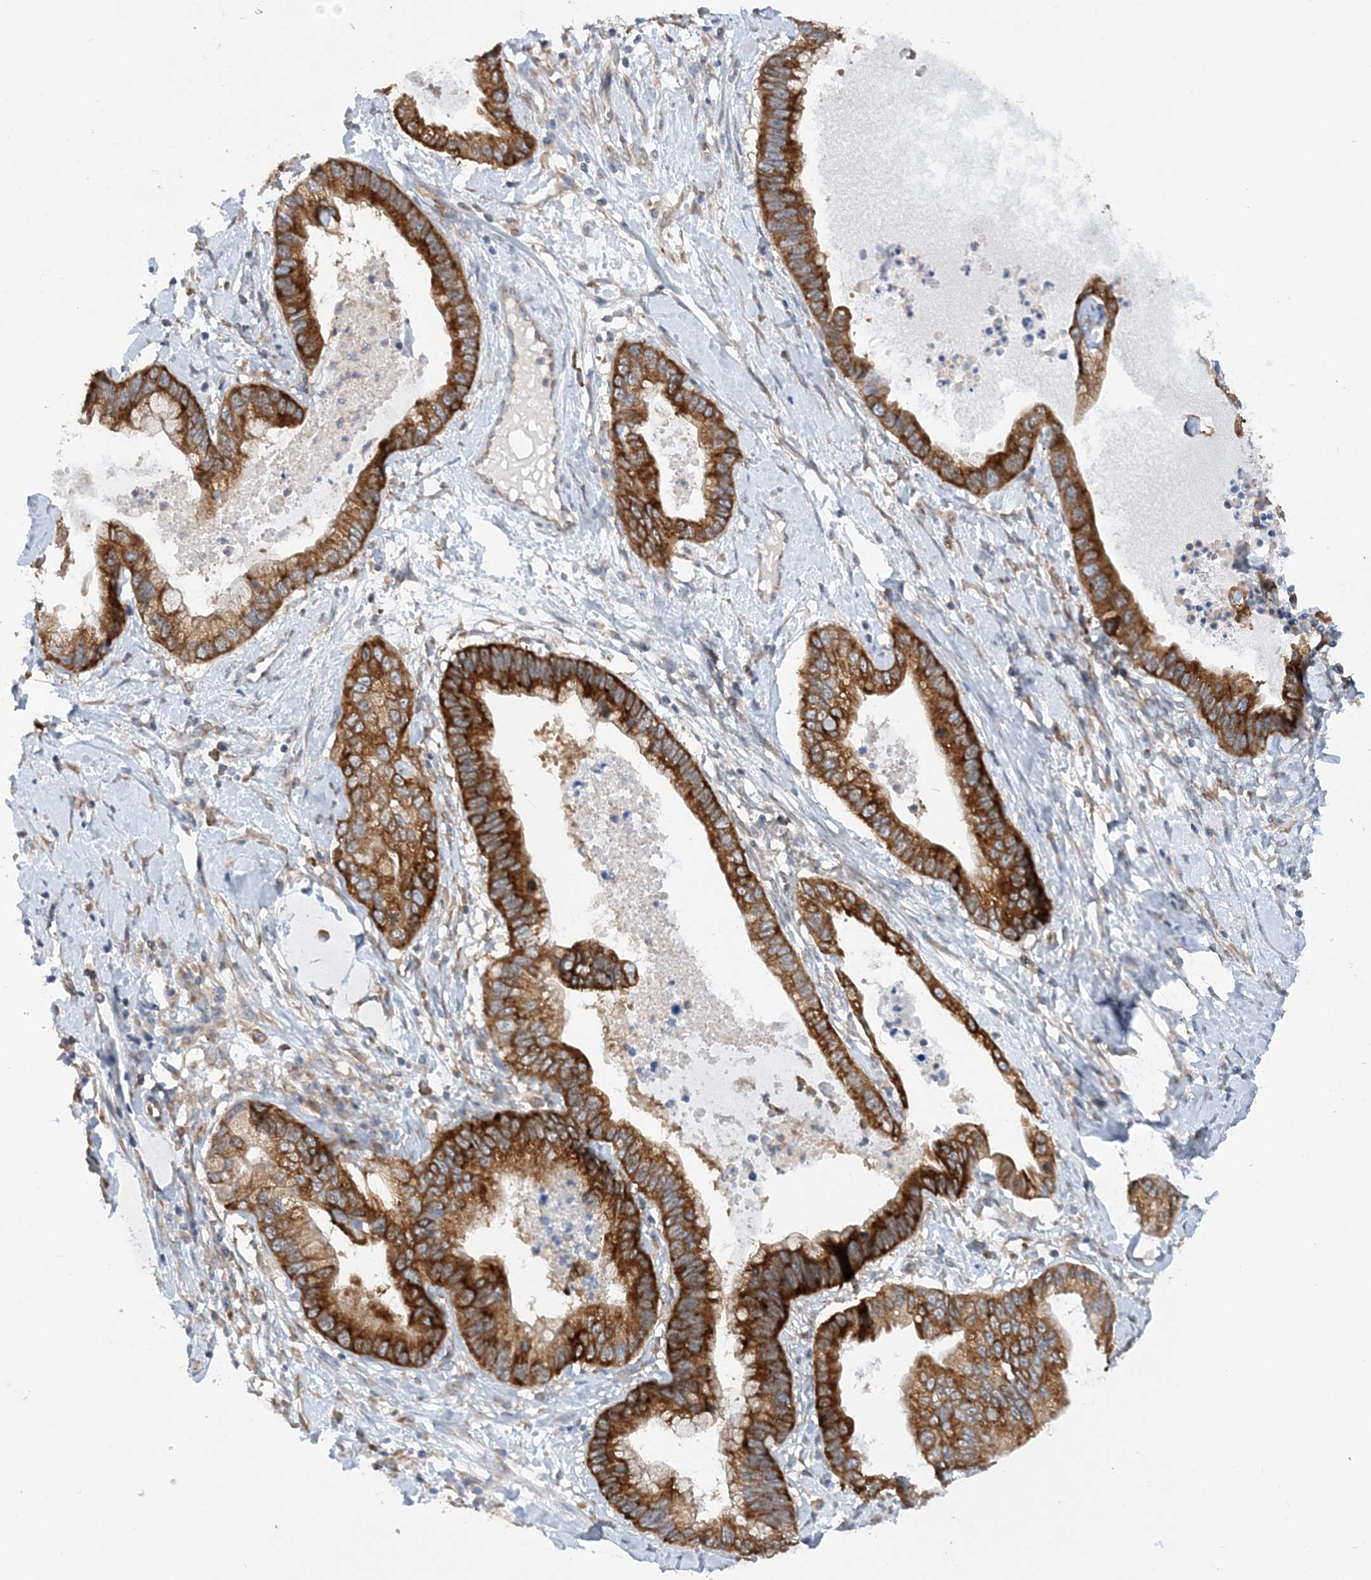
{"staining": {"intensity": "strong", "quantity": ">75%", "location": "cytoplasmic/membranous"}, "tissue": "cervical cancer", "cell_type": "Tumor cells", "image_type": "cancer", "snomed": [{"axis": "morphology", "description": "Adenocarcinoma, NOS"}, {"axis": "topography", "description": "Cervix"}], "caption": "Protein expression by immunohistochemistry shows strong cytoplasmic/membranous positivity in approximately >75% of tumor cells in cervical cancer (adenocarcinoma). (Brightfield microscopy of DAB IHC at high magnification).", "gene": "LARP4B", "patient": {"sex": "female", "age": 44}}